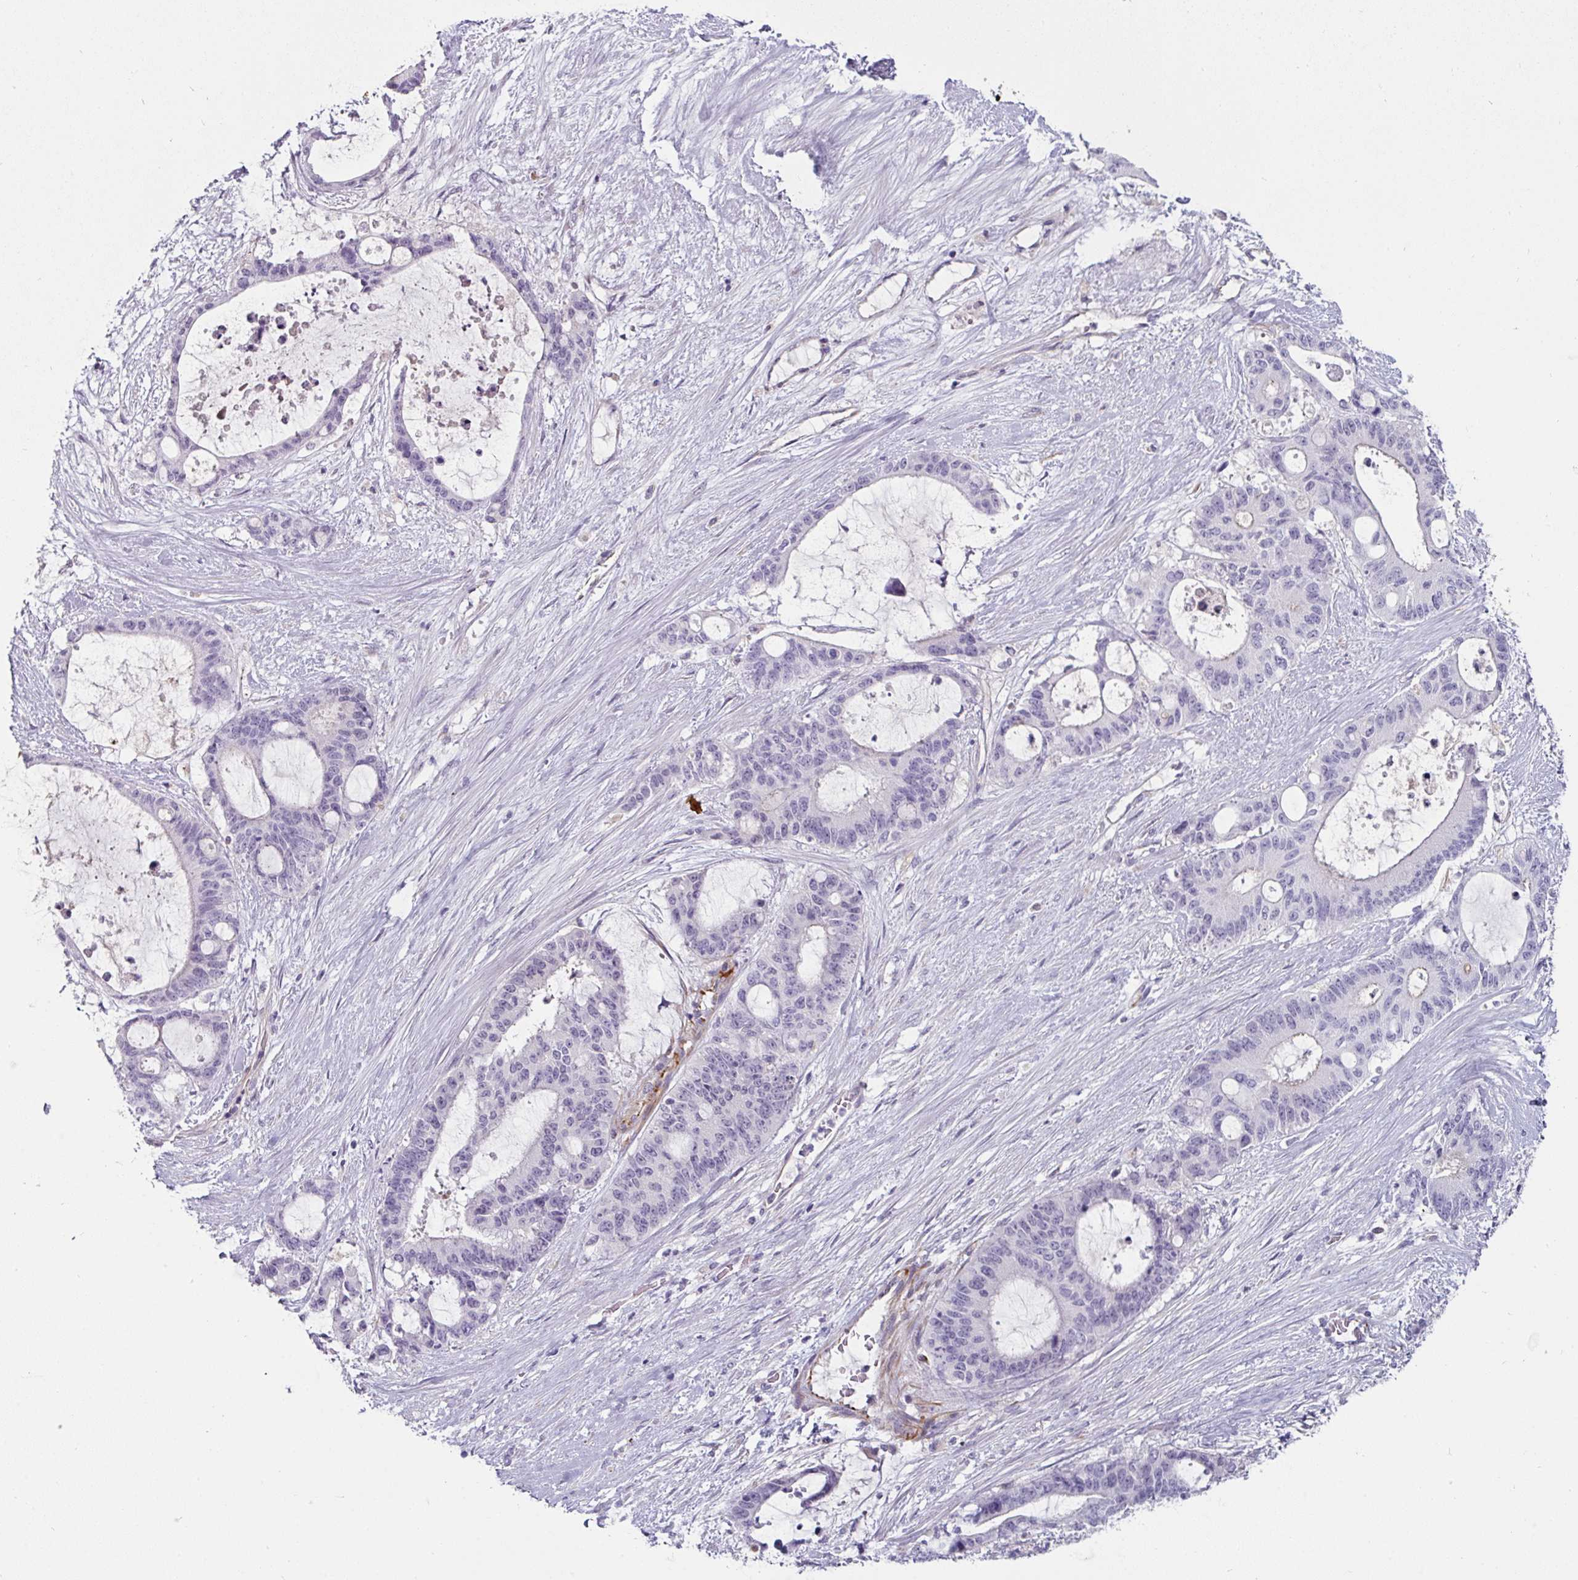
{"staining": {"intensity": "negative", "quantity": "none", "location": "none"}, "tissue": "liver cancer", "cell_type": "Tumor cells", "image_type": "cancer", "snomed": [{"axis": "morphology", "description": "Normal tissue, NOS"}, {"axis": "morphology", "description": "Cholangiocarcinoma"}, {"axis": "topography", "description": "Liver"}, {"axis": "topography", "description": "Peripheral nerve tissue"}], "caption": "A photomicrograph of human cholangiocarcinoma (liver) is negative for staining in tumor cells. The staining is performed using DAB (3,3'-diaminobenzidine) brown chromogen with nuclei counter-stained in using hematoxylin.", "gene": "EYA3", "patient": {"sex": "female", "age": 73}}